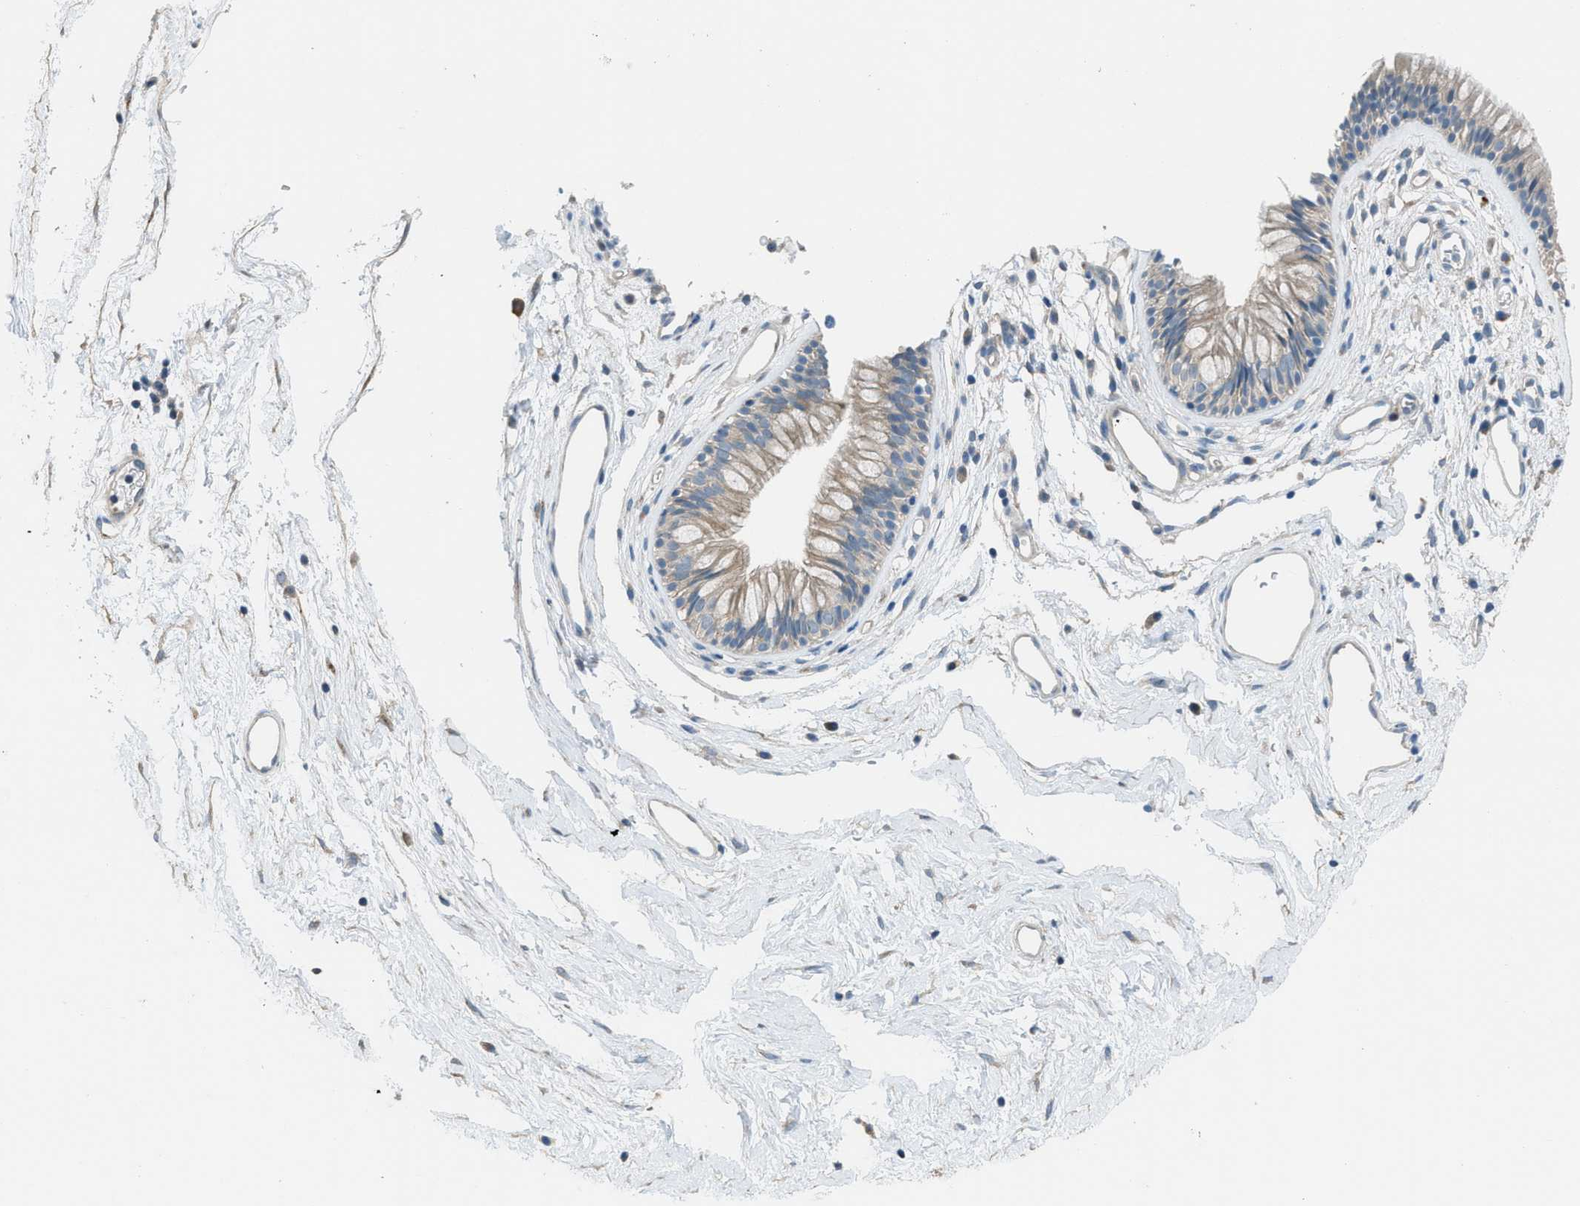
{"staining": {"intensity": "weak", "quantity": ">75%", "location": "cytoplasmic/membranous"}, "tissue": "nasopharynx", "cell_type": "Respiratory epithelial cells", "image_type": "normal", "snomed": [{"axis": "morphology", "description": "Normal tissue, NOS"}, {"axis": "morphology", "description": "Inflammation, NOS"}, {"axis": "topography", "description": "Nasopharynx"}], "caption": "High-power microscopy captured an IHC histopathology image of normal nasopharynx, revealing weak cytoplasmic/membranous positivity in approximately >75% of respiratory epithelial cells.", "gene": "TIMD4", "patient": {"sex": "male", "age": 48}}